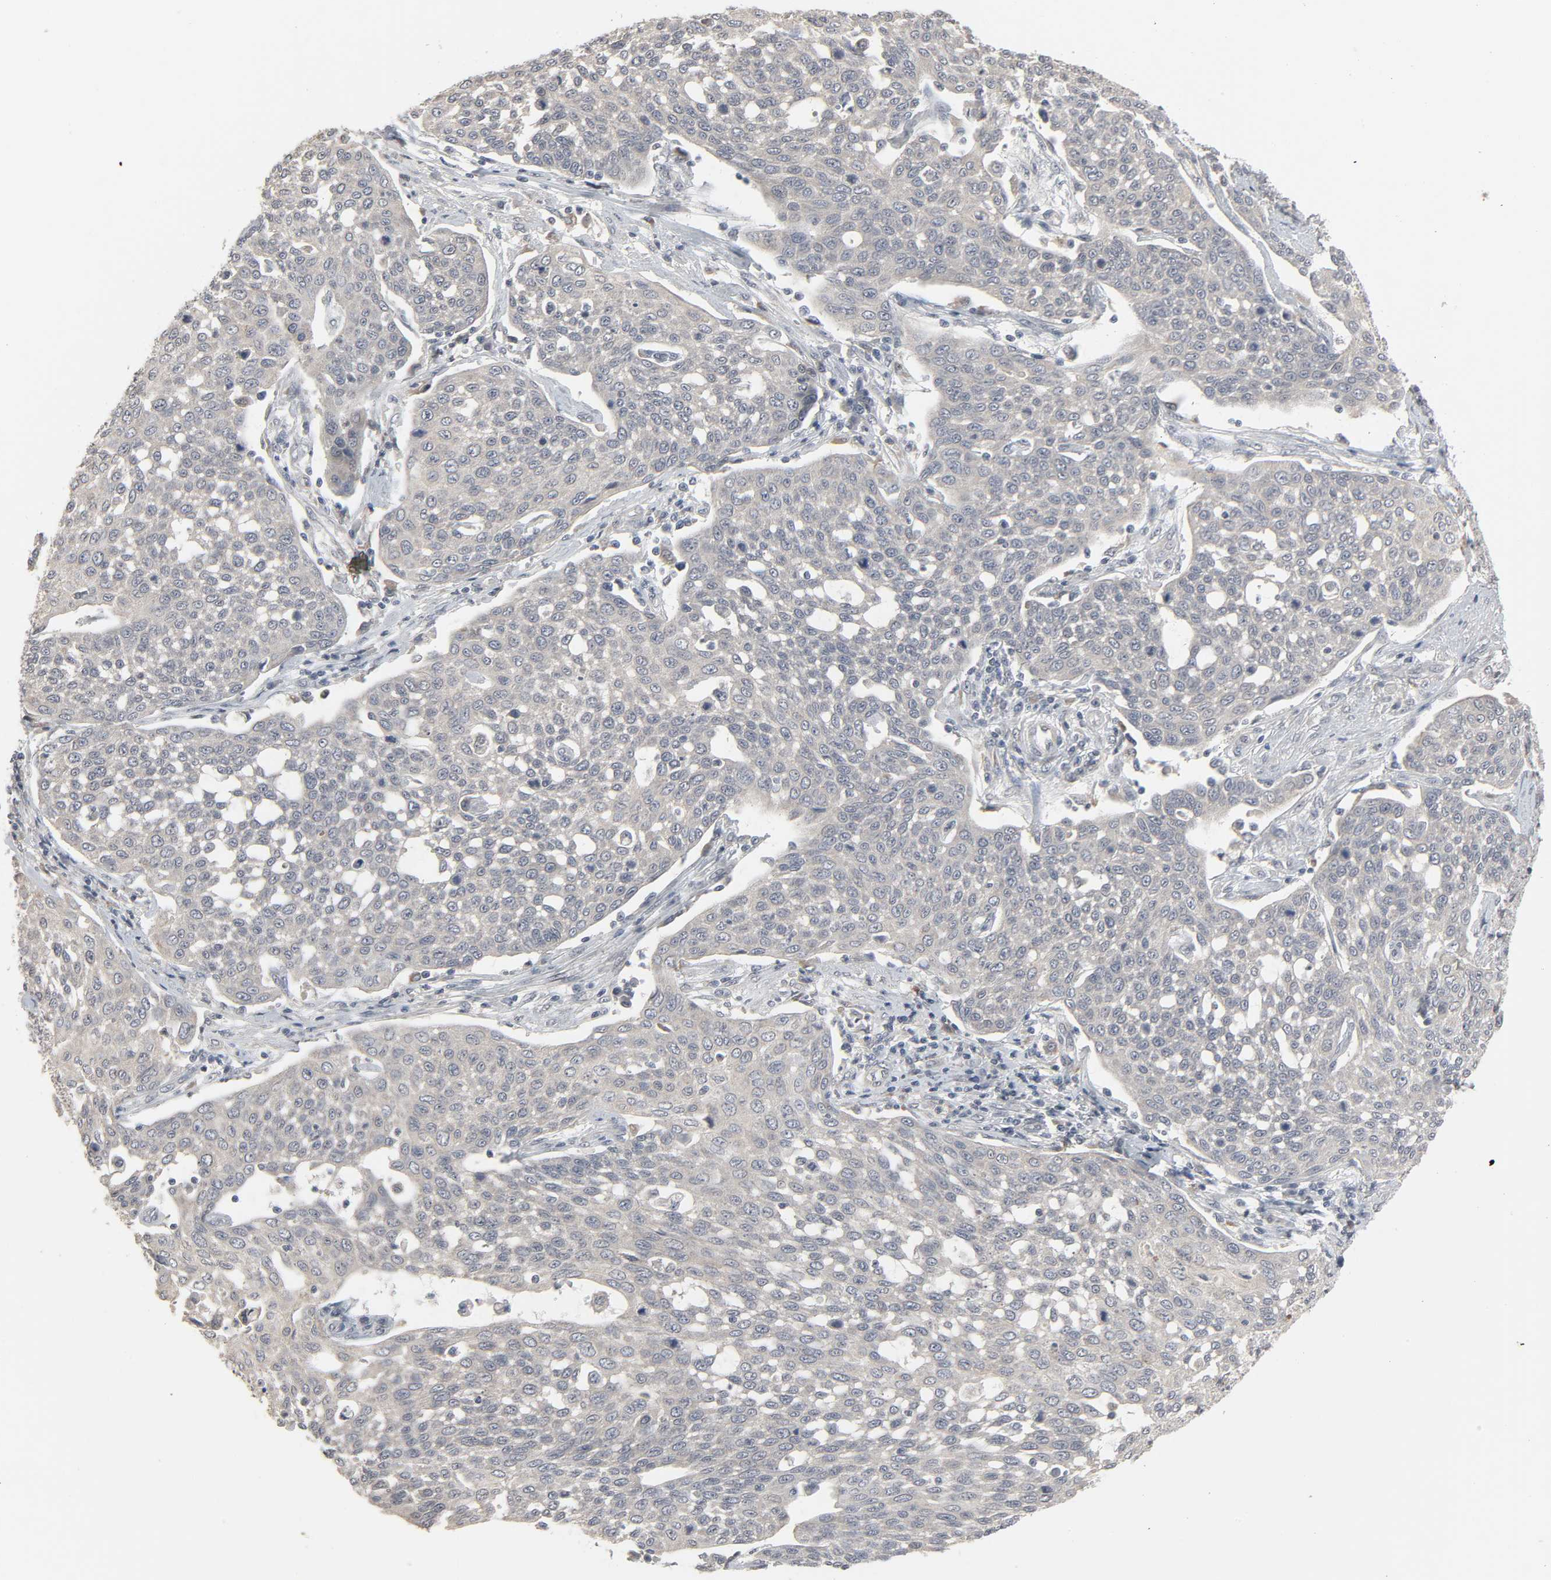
{"staining": {"intensity": "negative", "quantity": "none", "location": "none"}, "tissue": "cervical cancer", "cell_type": "Tumor cells", "image_type": "cancer", "snomed": [{"axis": "morphology", "description": "Squamous cell carcinoma, NOS"}, {"axis": "topography", "description": "Cervix"}], "caption": "This photomicrograph is of cervical cancer (squamous cell carcinoma) stained with immunohistochemistry to label a protein in brown with the nuclei are counter-stained blue. There is no expression in tumor cells. (Stains: DAB (3,3'-diaminobenzidine) immunohistochemistry with hematoxylin counter stain, Microscopy: brightfield microscopy at high magnification).", "gene": "ZNF222", "patient": {"sex": "female", "age": 34}}